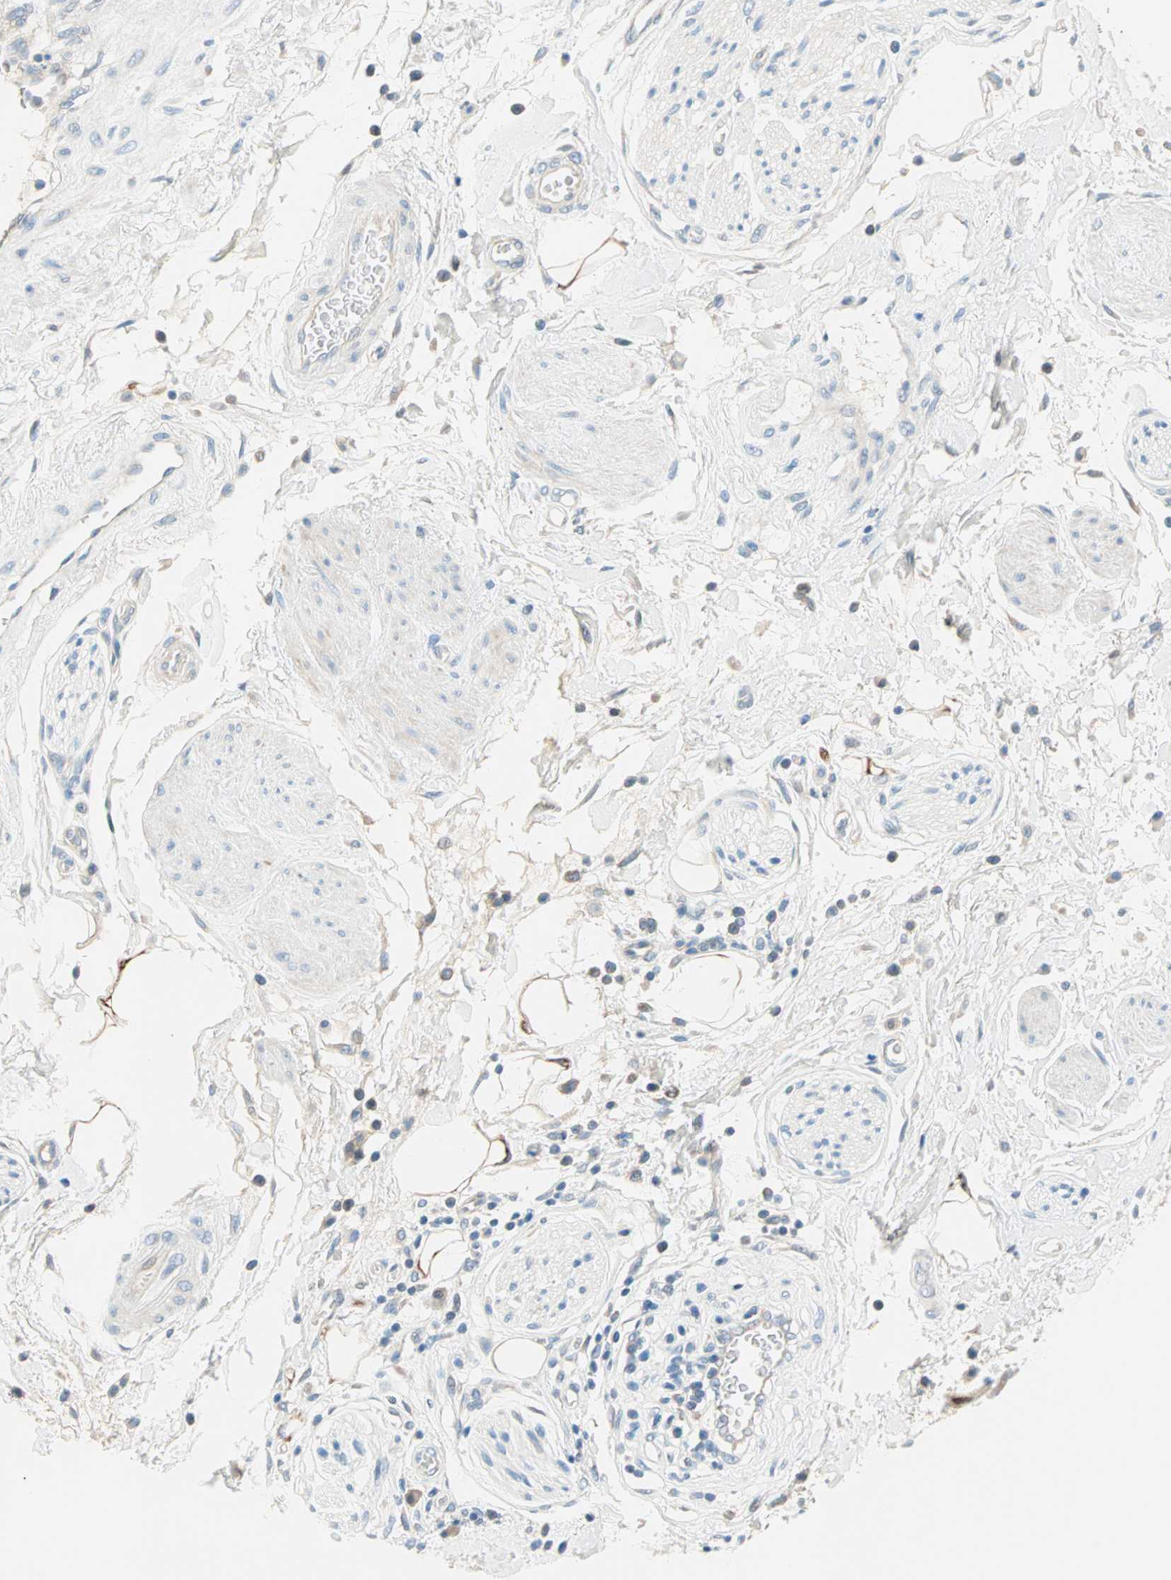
{"staining": {"intensity": "weak", "quantity": "<25%", "location": "cytoplasmic/membranous"}, "tissue": "adipose tissue", "cell_type": "Adipocytes", "image_type": "normal", "snomed": [{"axis": "morphology", "description": "Normal tissue, NOS"}, {"axis": "topography", "description": "Soft tissue"}, {"axis": "topography", "description": "Peripheral nerve tissue"}], "caption": "This is a photomicrograph of immunohistochemistry (IHC) staining of normal adipose tissue, which shows no staining in adipocytes.", "gene": "TMEM163", "patient": {"sex": "female", "age": 71}}